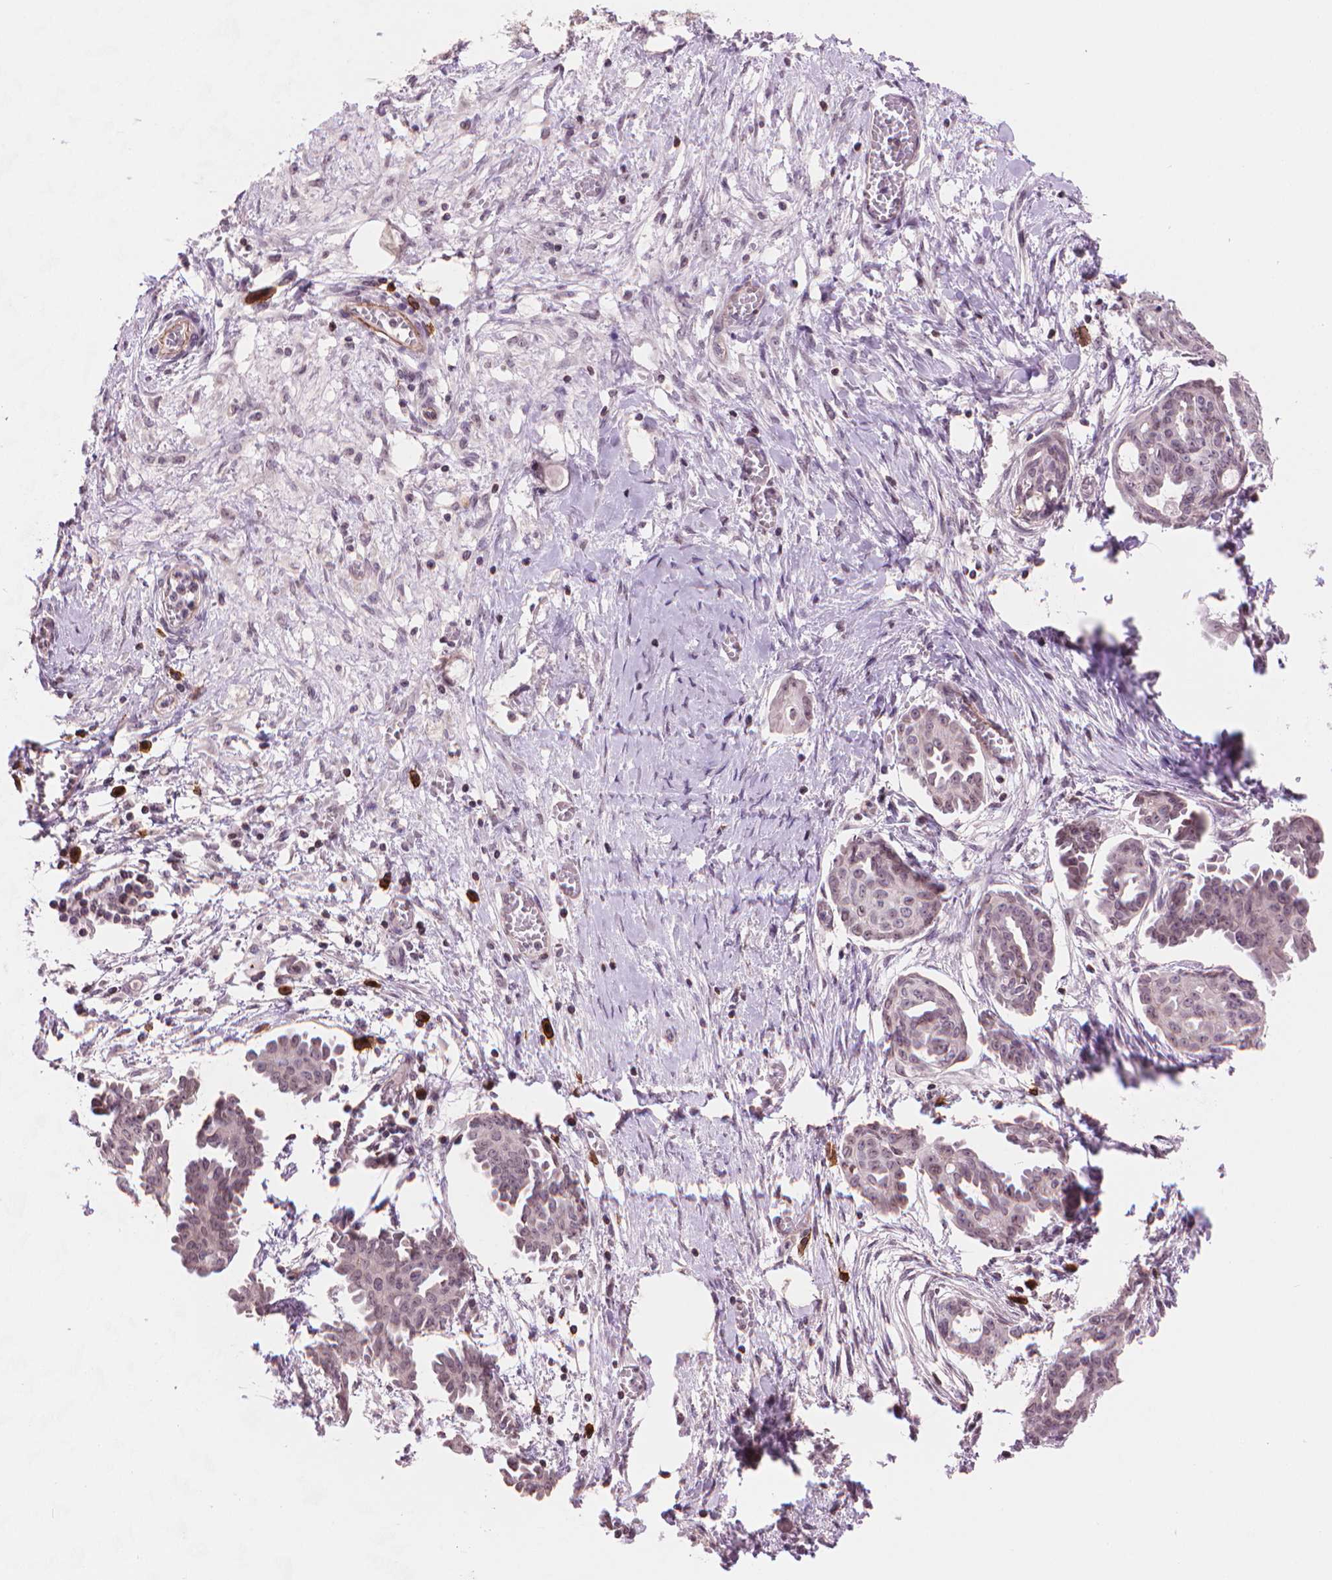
{"staining": {"intensity": "negative", "quantity": "none", "location": "none"}, "tissue": "ovarian cancer", "cell_type": "Tumor cells", "image_type": "cancer", "snomed": [{"axis": "morphology", "description": "Cystadenocarcinoma, serous, NOS"}, {"axis": "topography", "description": "Ovary"}], "caption": "IHC micrograph of ovarian cancer (serous cystadenocarcinoma) stained for a protein (brown), which exhibits no expression in tumor cells.", "gene": "TMEM184A", "patient": {"sex": "female", "age": 71}}